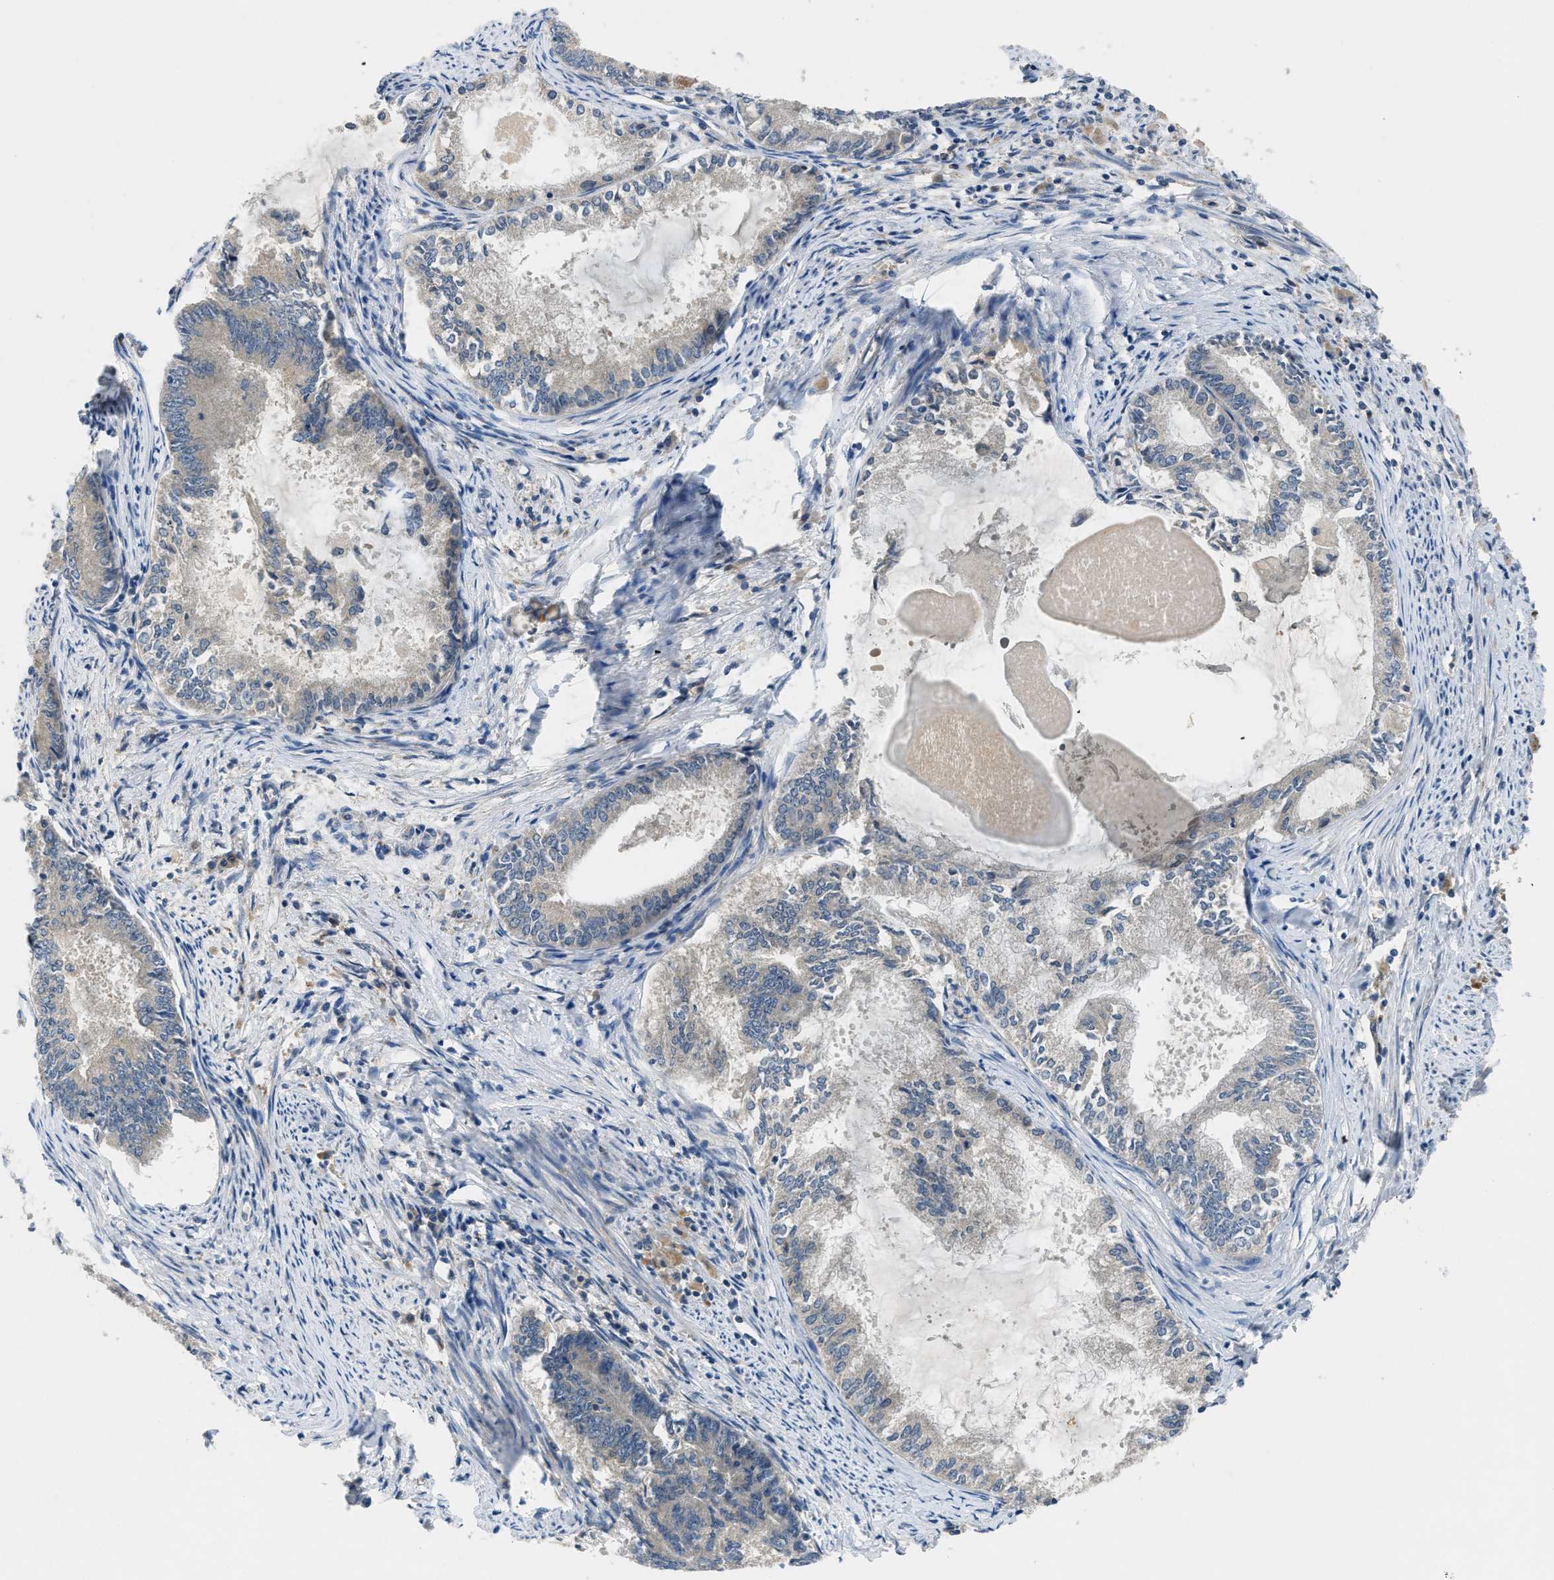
{"staining": {"intensity": "weak", "quantity": ">75%", "location": "cytoplasmic/membranous"}, "tissue": "endometrial cancer", "cell_type": "Tumor cells", "image_type": "cancer", "snomed": [{"axis": "morphology", "description": "Adenocarcinoma, NOS"}, {"axis": "topography", "description": "Endometrium"}], "caption": "High-magnification brightfield microscopy of endometrial cancer stained with DAB (brown) and counterstained with hematoxylin (blue). tumor cells exhibit weak cytoplasmic/membranous expression is seen in approximately>75% of cells.", "gene": "PDE7A", "patient": {"sex": "female", "age": 86}}